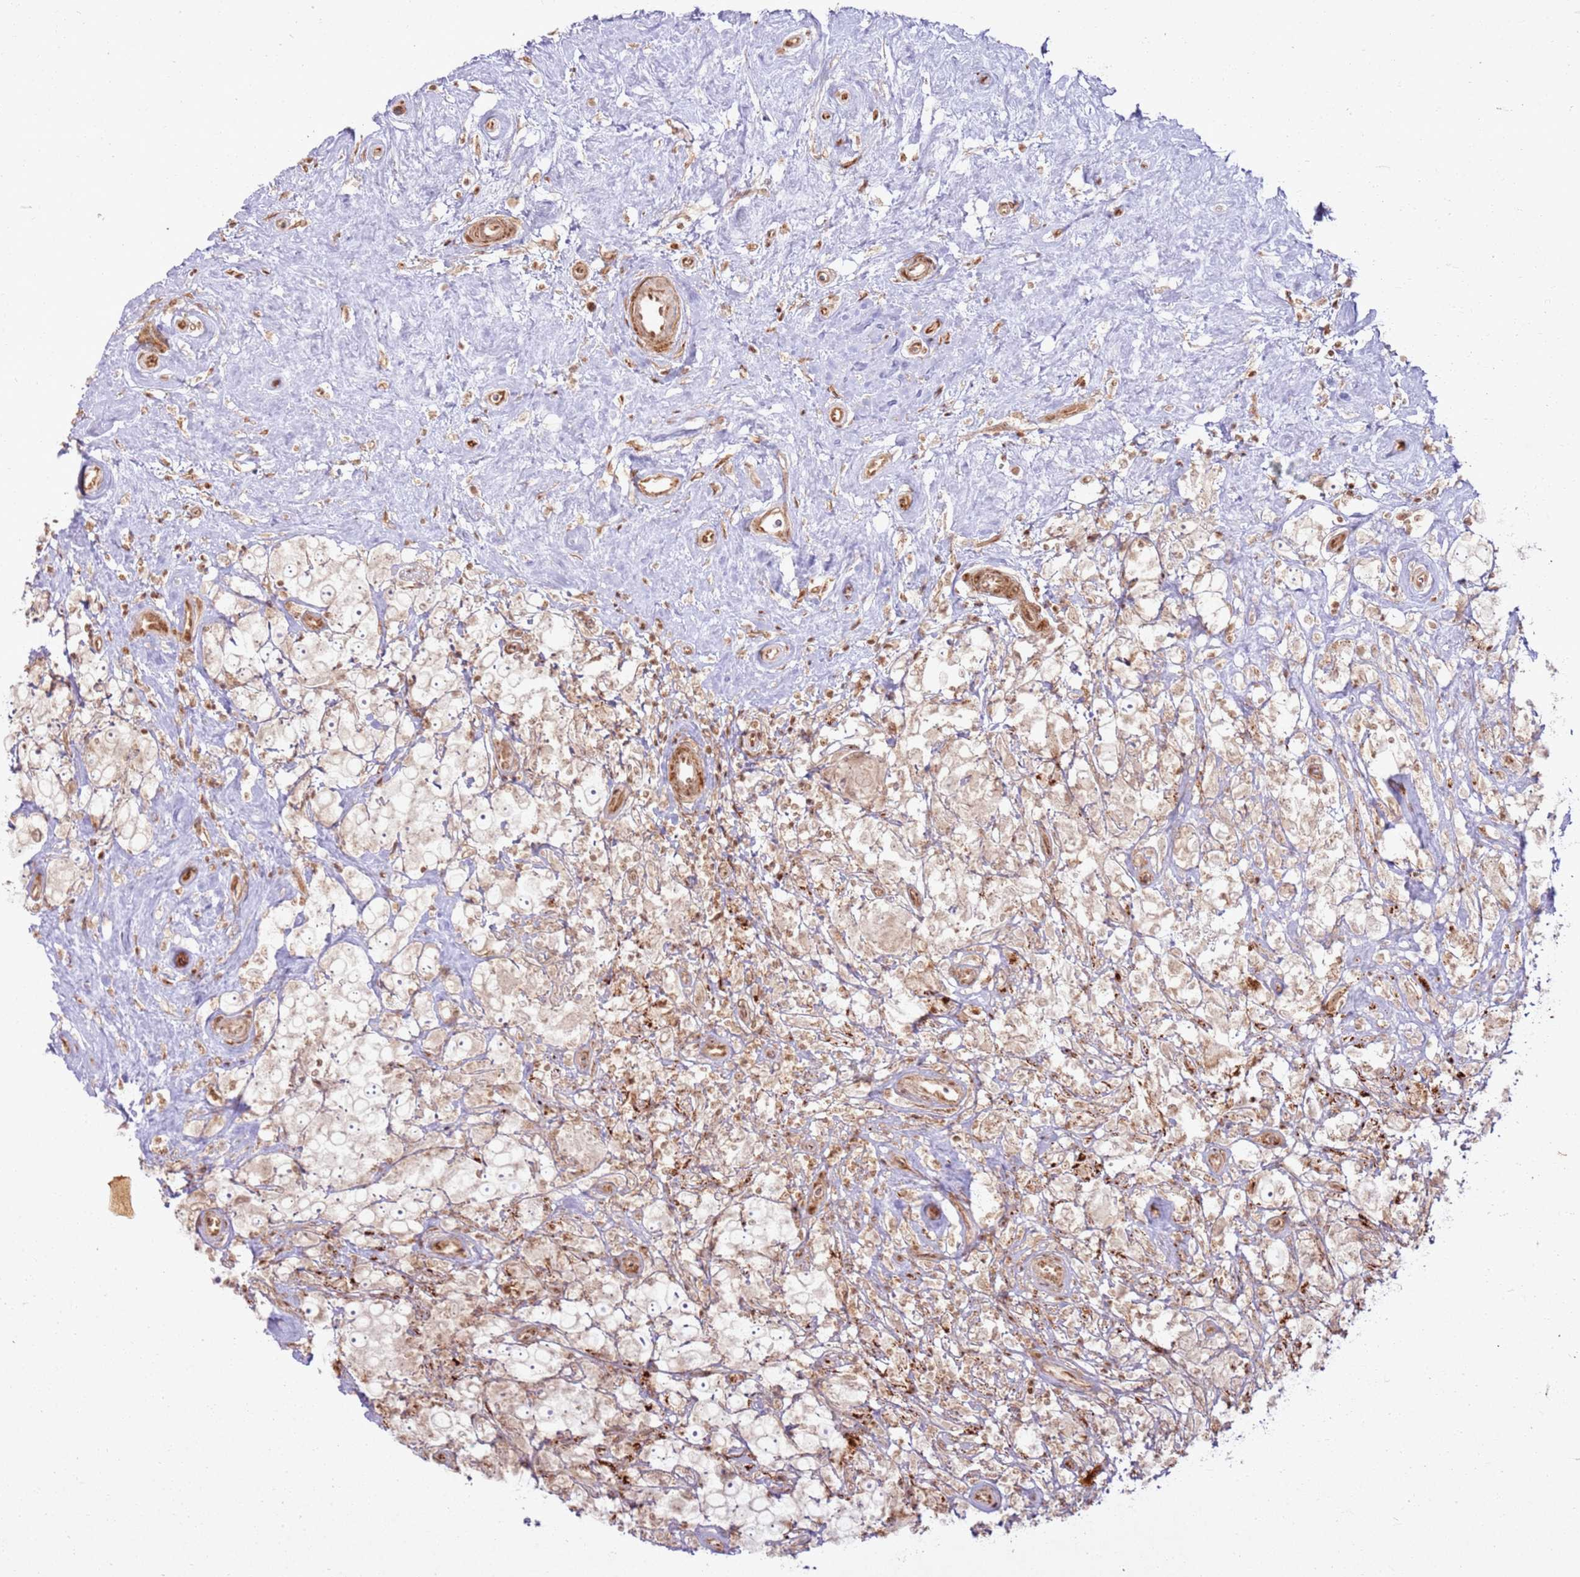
{"staining": {"intensity": "weak", "quantity": ">75%", "location": "cytoplasmic/membranous"}, "tissue": "testis cancer", "cell_type": "Tumor cells", "image_type": "cancer", "snomed": [{"axis": "morphology", "description": "Seminoma, NOS"}, {"axis": "topography", "description": "Testis"}], "caption": "Immunohistochemistry of testis seminoma shows low levels of weak cytoplasmic/membranous staining in about >75% of tumor cells.", "gene": "KLHL36", "patient": {"sex": "male", "age": 49}}